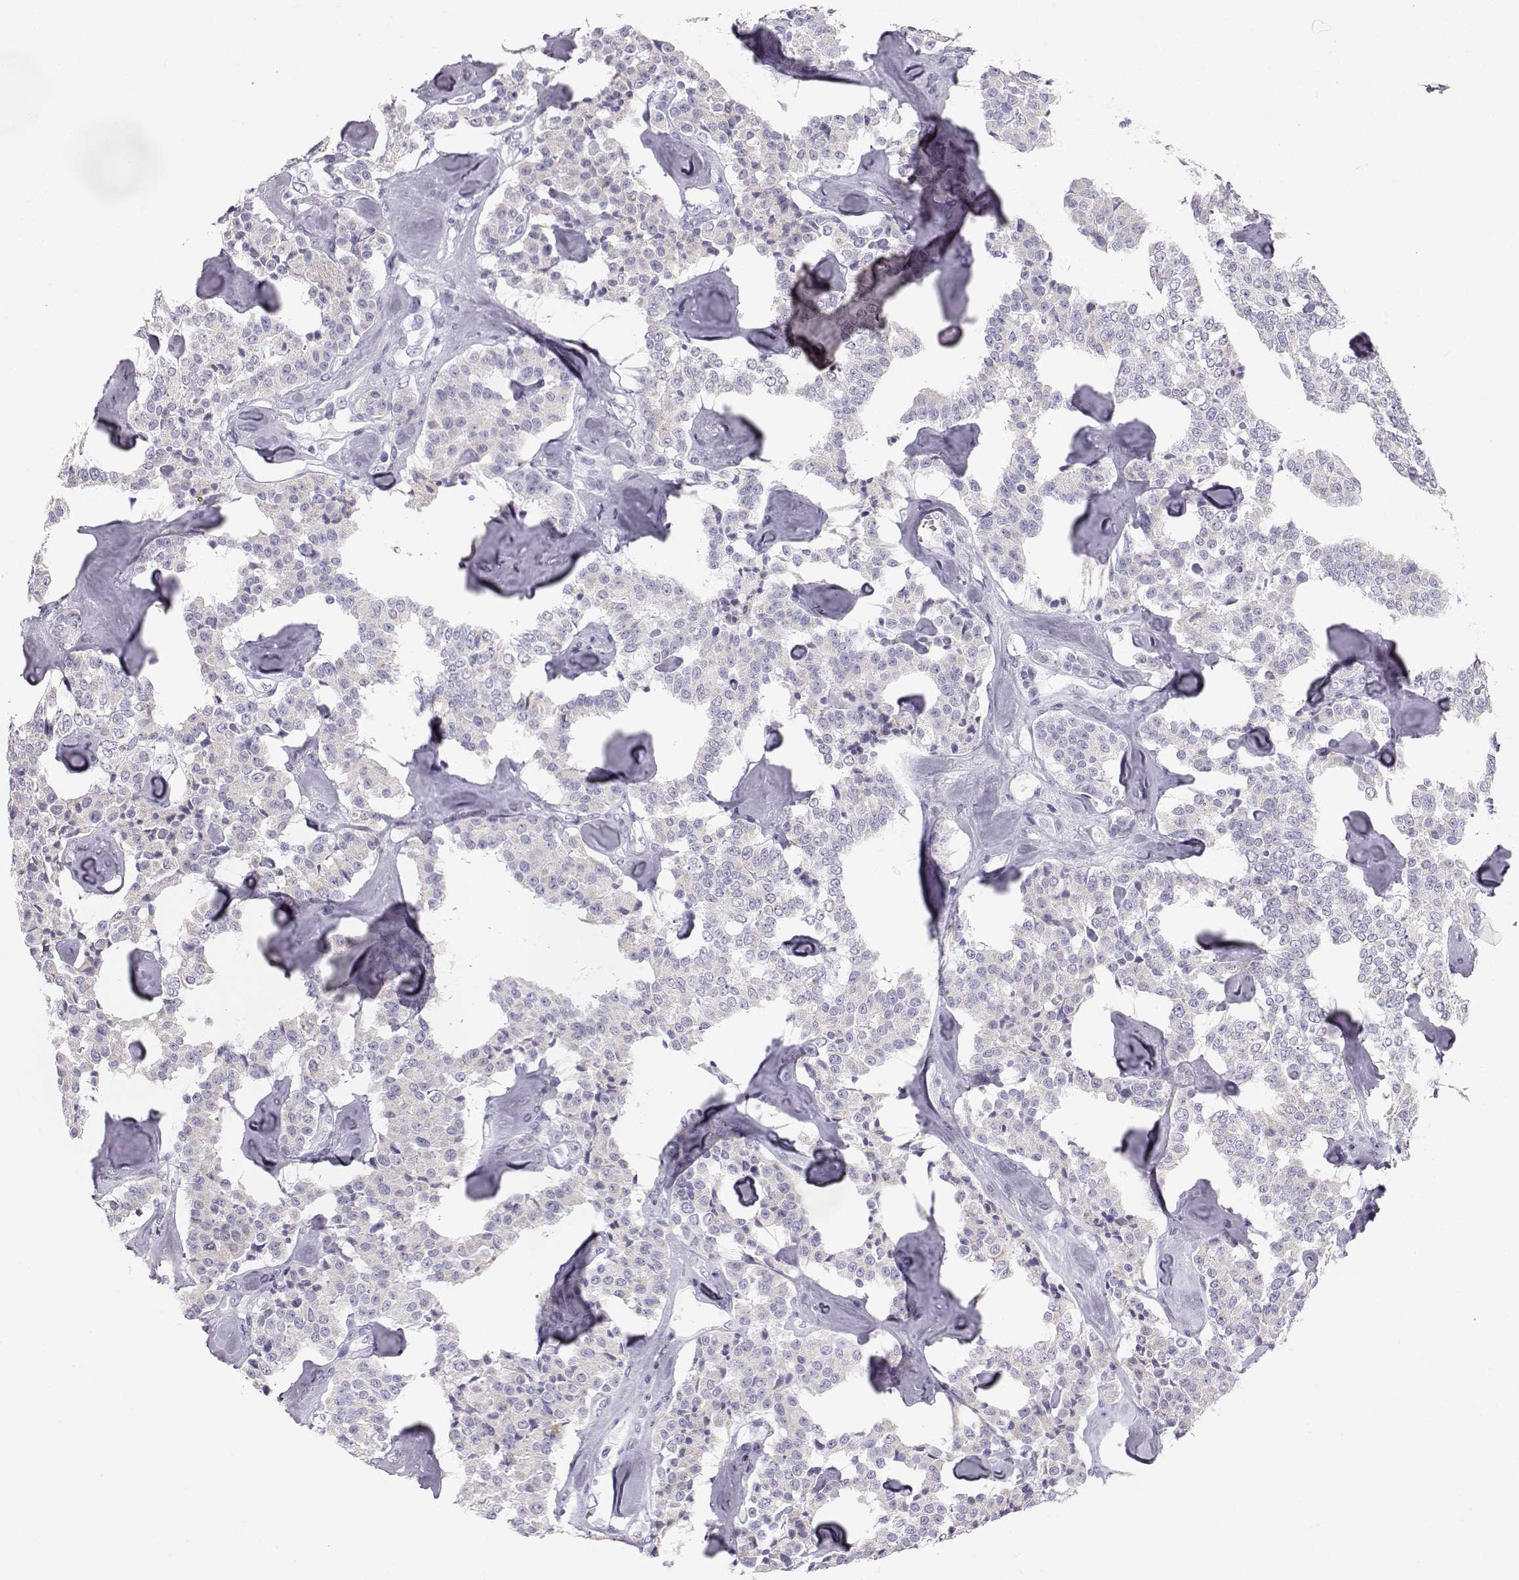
{"staining": {"intensity": "negative", "quantity": "none", "location": "none"}, "tissue": "carcinoid", "cell_type": "Tumor cells", "image_type": "cancer", "snomed": [{"axis": "morphology", "description": "Carcinoid, malignant, NOS"}, {"axis": "topography", "description": "Pancreas"}], "caption": "There is no significant positivity in tumor cells of malignant carcinoid.", "gene": "GPR26", "patient": {"sex": "male", "age": 41}}